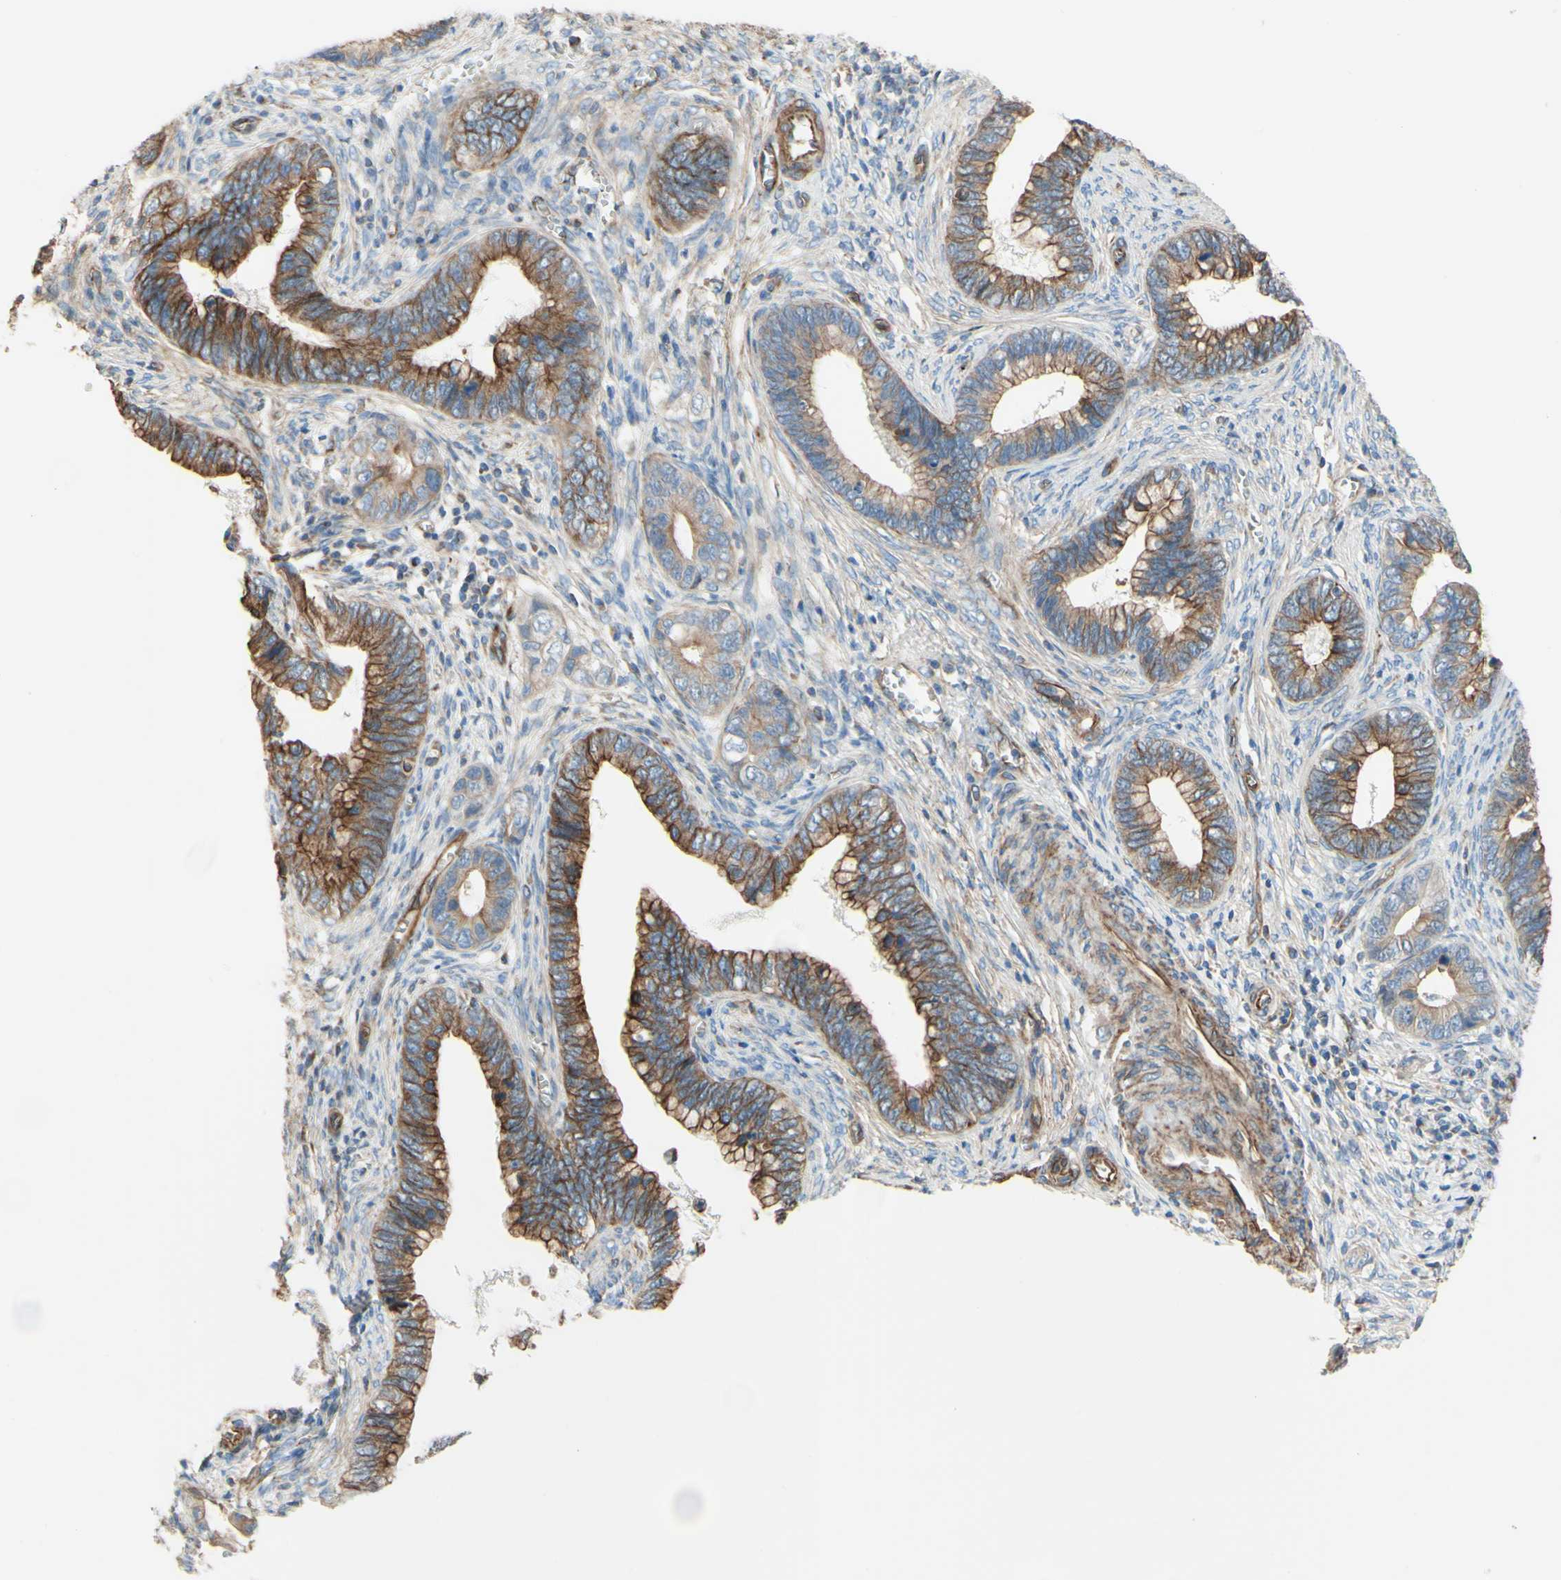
{"staining": {"intensity": "moderate", "quantity": ">75%", "location": "cytoplasmic/membranous"}, "tissue": "cervical cancer", "cell_type": "Tumor cells", "image_type": "cancer", "snomed": [{"axis": "morphology", "description": "Adenocarcinoma, NOS"}, {"axis": "topography", "description": "Cervix"}], "caption": "About >75% of tumor cells in human cervical cancer (adenocarcinoma) demonstrate moderate cytoplasmic/membranous protein expression as visualized by brown immunohistochemical staining.", "gene": "ENDOD1", "patient": {"sex": "female", "age": 44}}